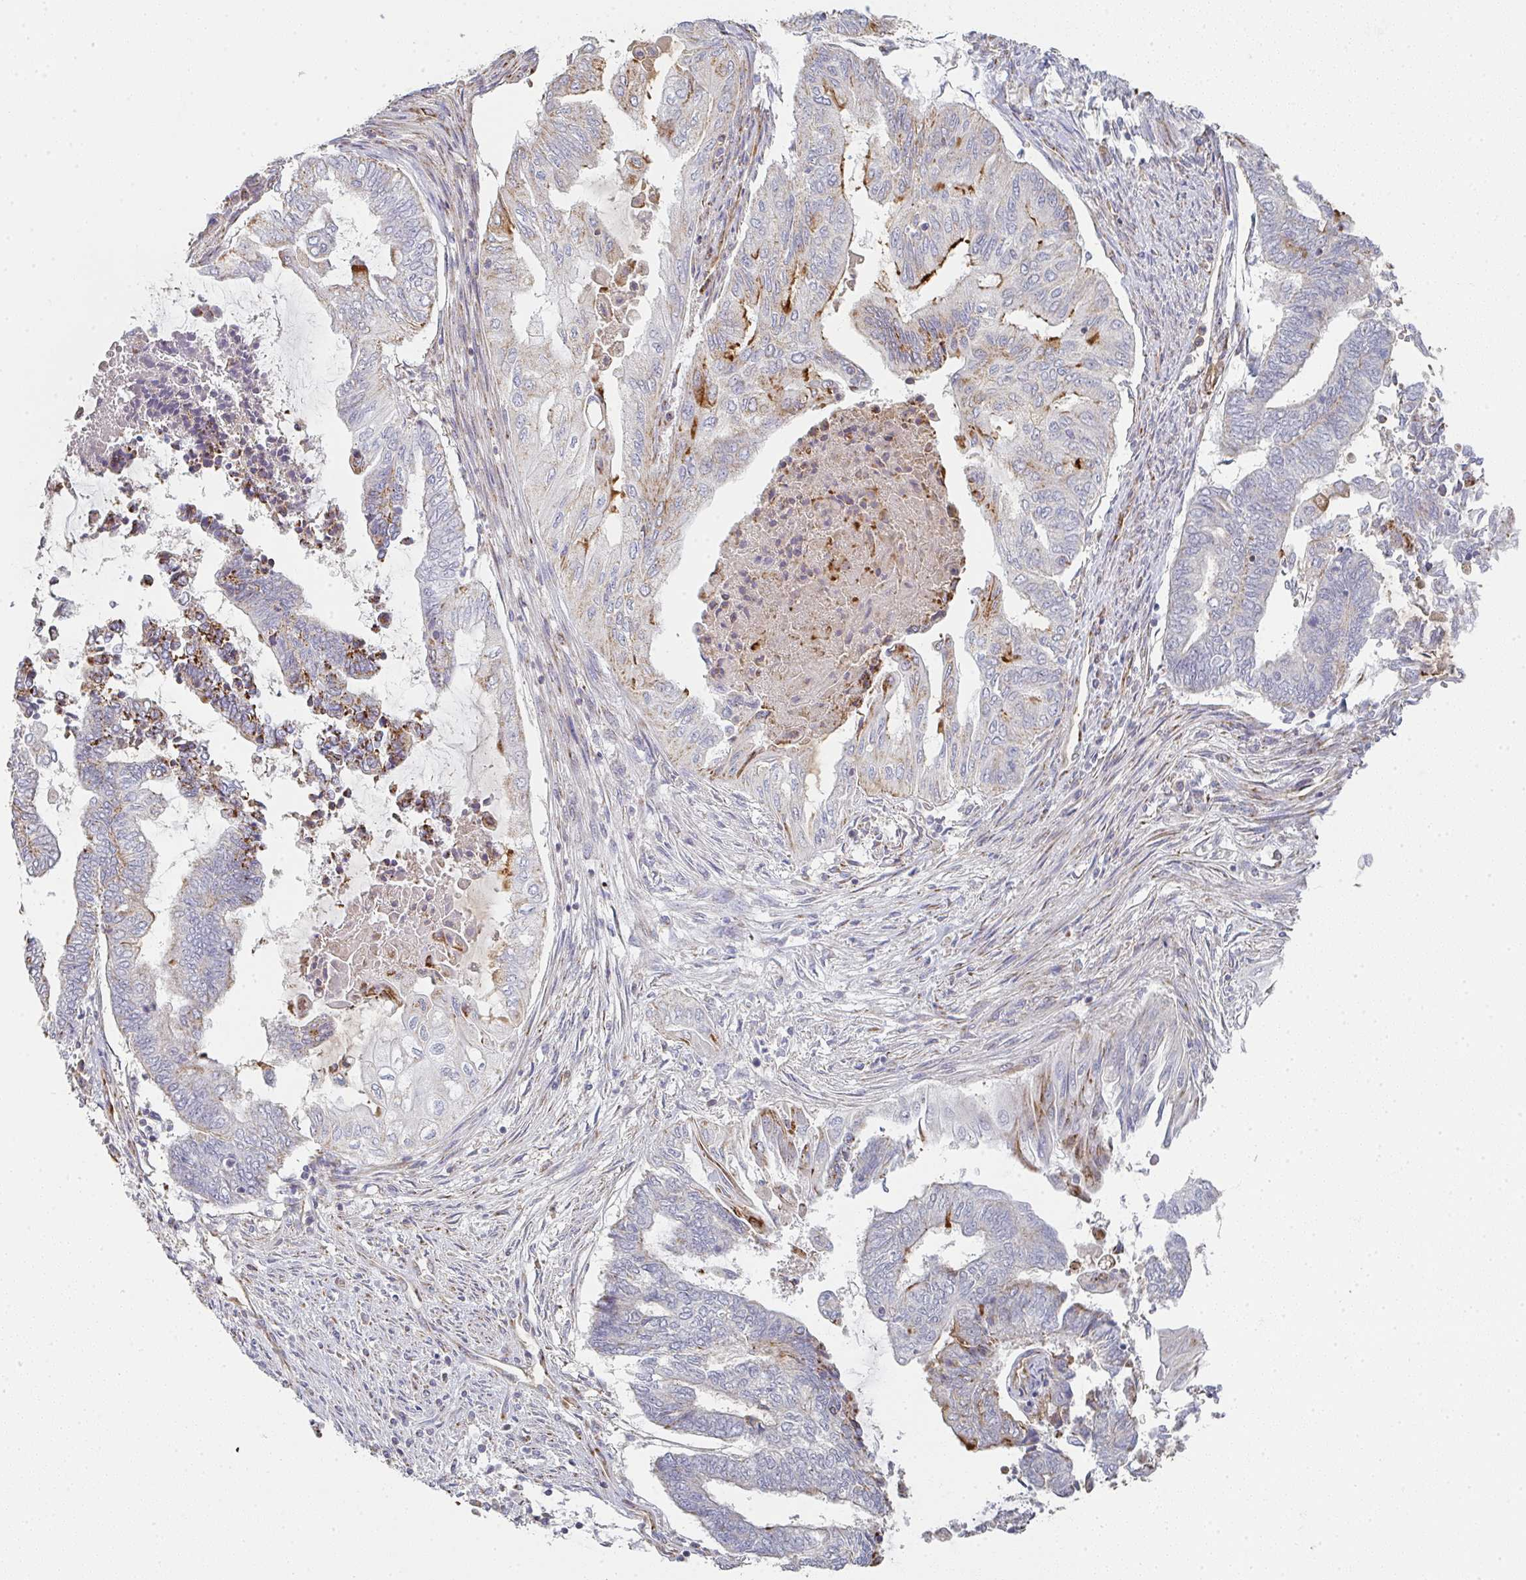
{"staining": {"intensity": "strong", "quantity": "<25%", "location": "cytoplasmic/membranous"}, "tissue": "endometrial cancer", "cell_type": "Tumor cells", "image_type": "cancer", "snomed": [{"axis": "morphology", "description": "Adenocarcinoma, NOS"}, {"axis": "topography", "description": "Uterus"}, {"axis": "topography", "description": "Endometrium"}], "caption": "Endometrial cancer stained with IHC displays strong cytoplasmic/membranous expression in about <25% of tumor cells. The protein of interest is stained brown, and the nuclei are stained in blue (DAB IHC with brightfield microscopy, high magnification).", "gene": "ZNF526", "patient": {"sex": "female", "age": 70}}